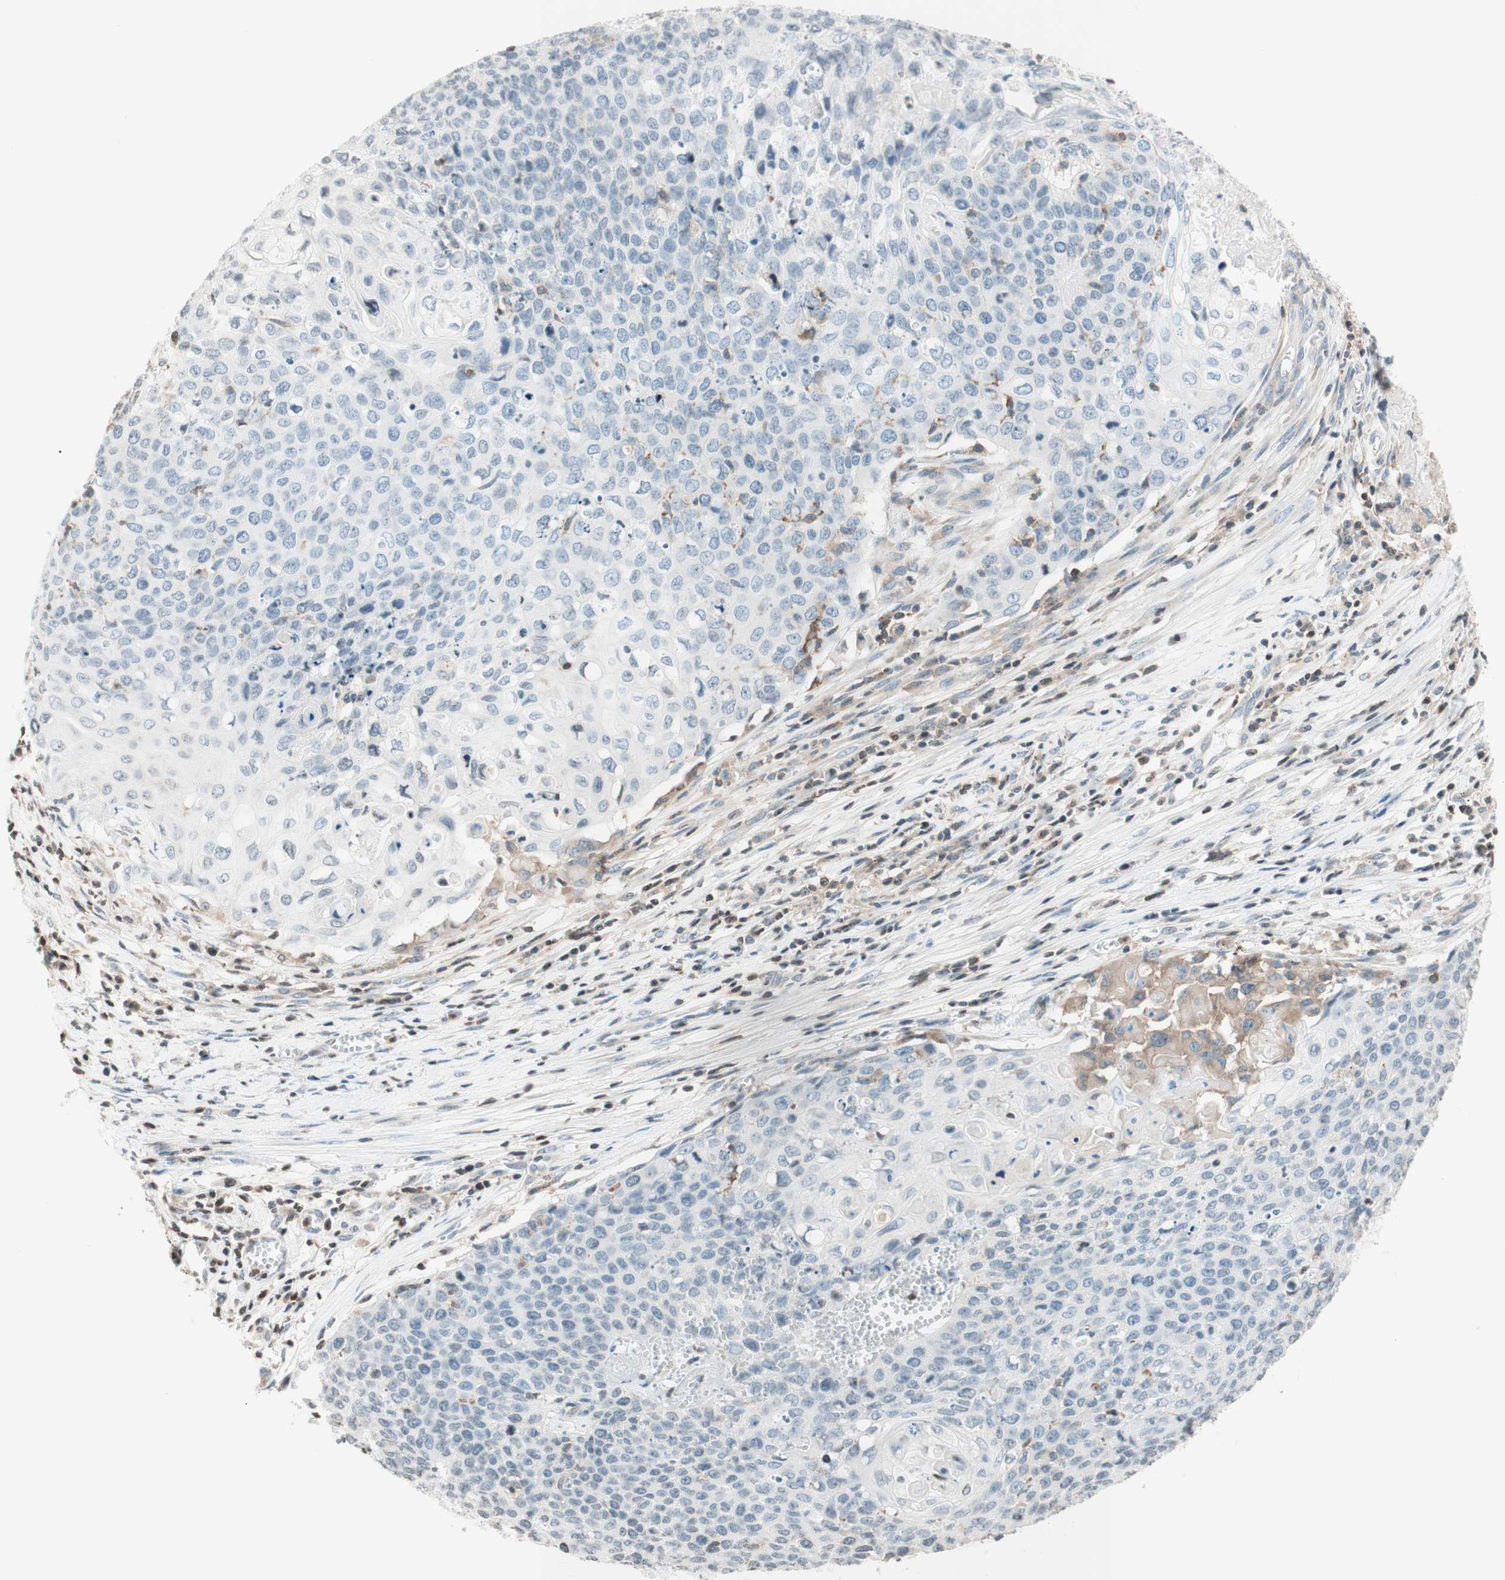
{"staining": {"intensity": "negative", "quantity": "none", "location": "none"}, "tissue": "cervical cancer", "cell_type": "Tumor cells", "image_type": "cancer", "snomed": [{"axis": "morphology", "description": "Squamous cell carcinoma, NOS"}, {"axis": "topography", "description": "Cervix"}], "caption": "High magnification brightfield microscopy of cervical cancer (squamous cell carcinoma) stained with DAB (3,3'-diaminobenzidine) (brown) and counterstained with hematoxylin (blue): tumor cells show no significant staining.", "gene": "WIPF1", "patient": {"sex": "female", "age": 39}}